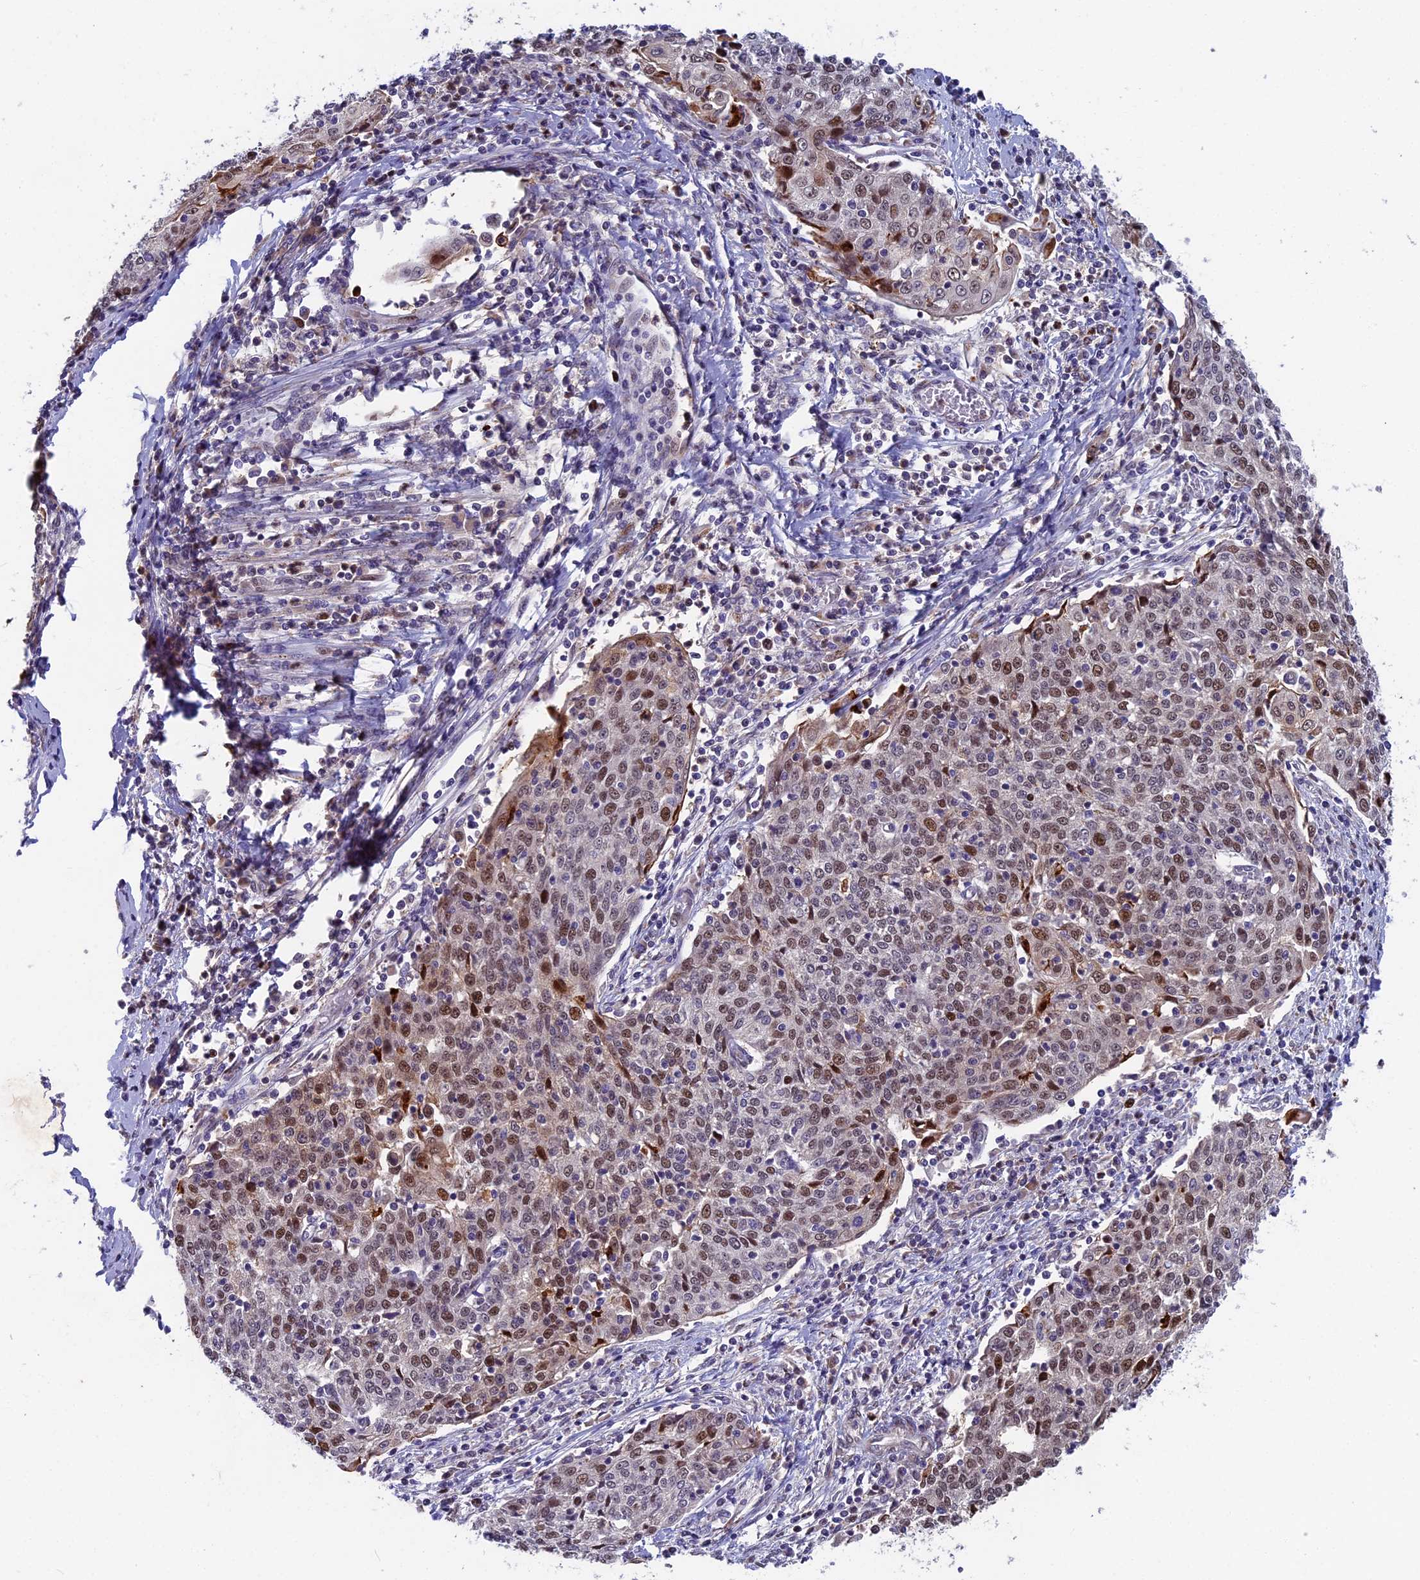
{"staining": {"intensity": "moderate", "quantity": ">75%", "location": "nuclear"}, "tissue": "cervical cancer", "cell_type": "Tumor cells", "image_type": "cancer", "snomed": [{"axis": "morphology", "description": "Squamous cell carcinoma, NOS"}, {"axis": "topography", "description": "Cervix"}], "caption": "Protein analysis of cervical squamous cell carcinoma tissue reveals moderate nuclear positivity in approximately >75% of tumor cells.", "gene": "LIG1", "patient": {"sex": "female", "age": 48}}